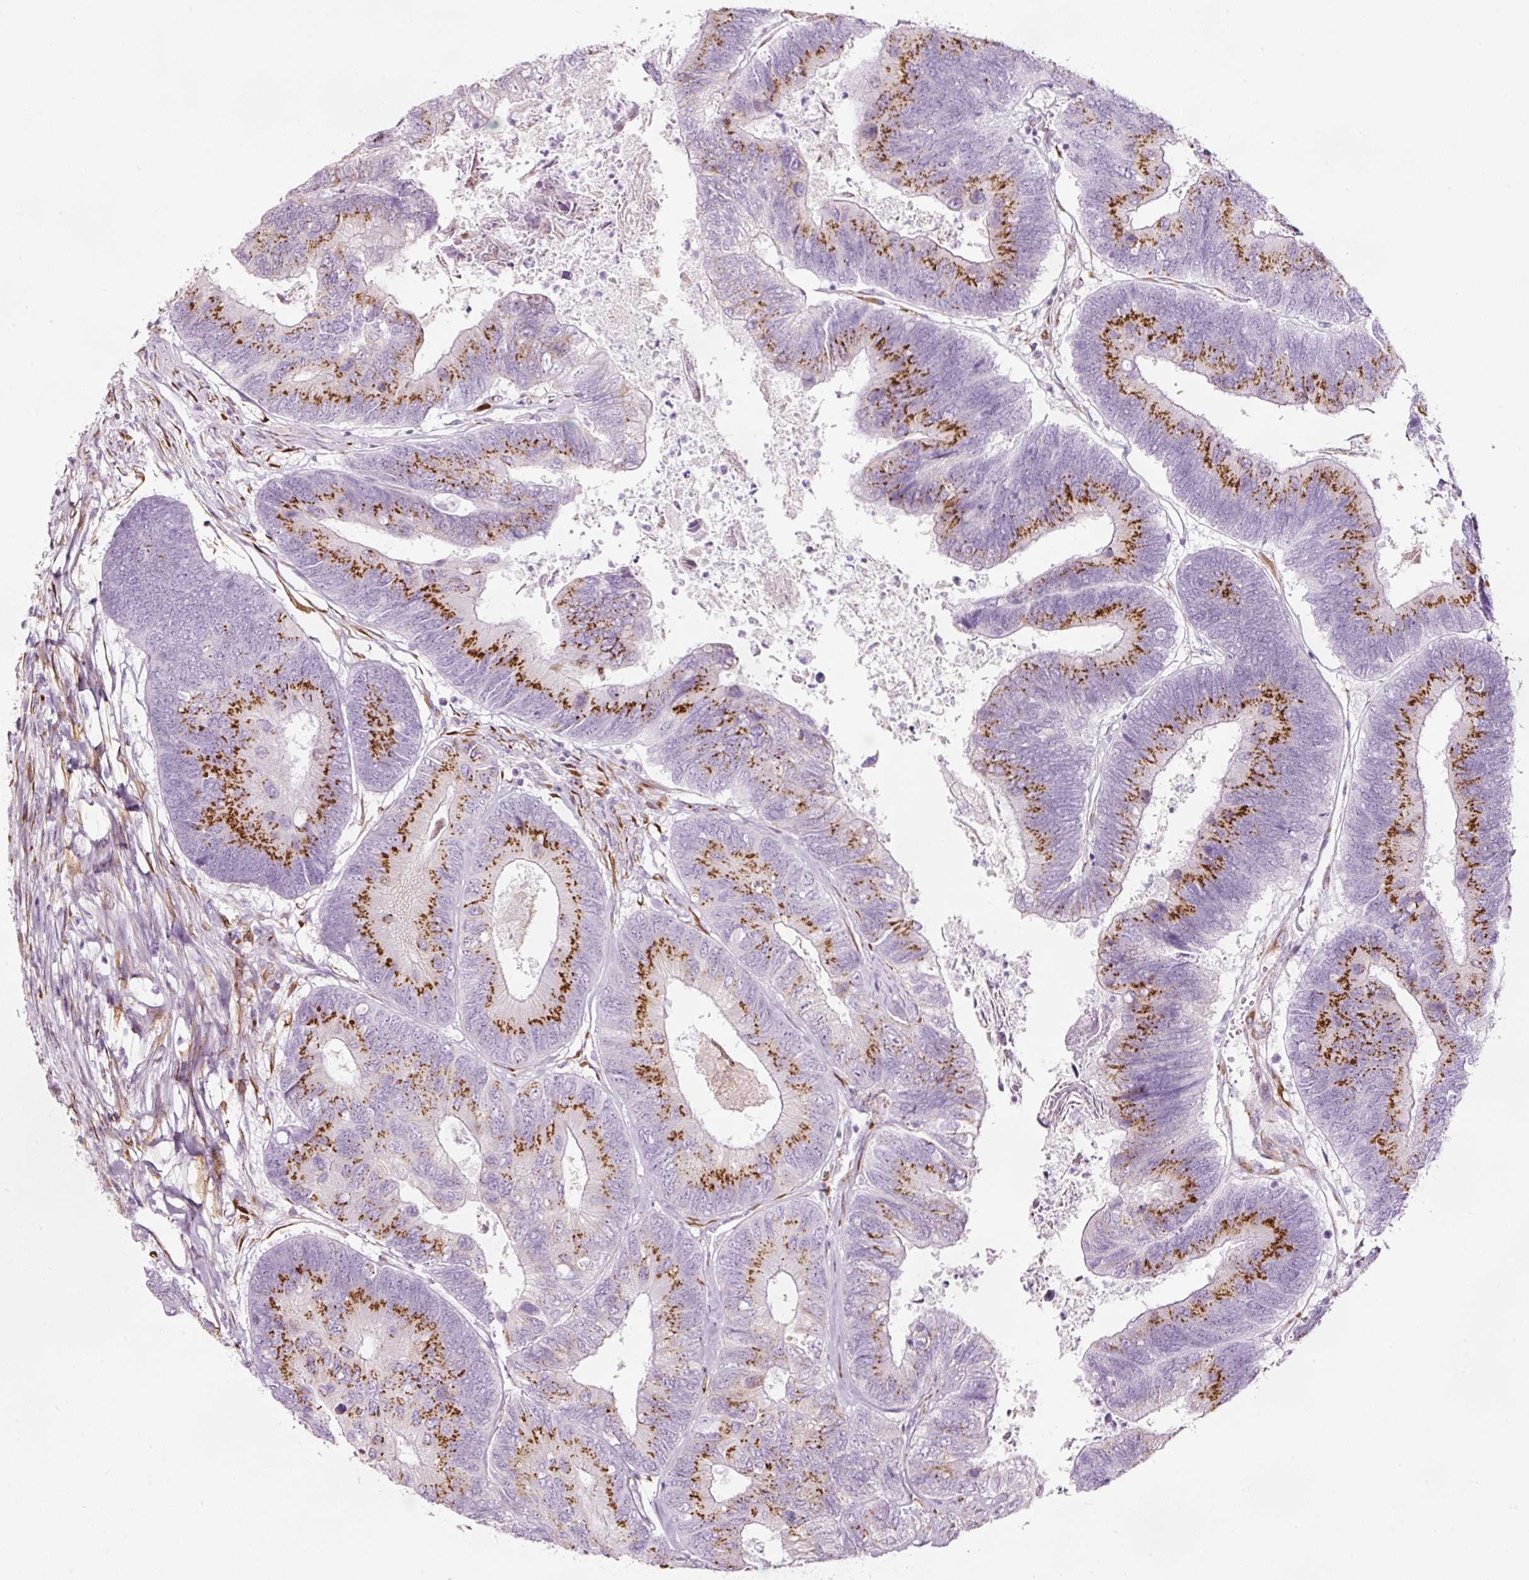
{"staining": {"intensity": "strong", "quantity": "25%-75%", "location": "cytoplasmic/membranous"}, "tissue": "colorectal cancer", "cell_type": "Tumor cells", "image_type": "cancer", "snomed": [{"axis": "morphology", "description": "Adenocarcinoma, NOS"}, {"axis": "topography", "description": "Colon"}], "caption": "Colorectal adenocarcinoma stained with a protein marker exhibits strong staining in tumor cells.", "gene": "SDF4", "patient": {"sex": "female", "age": 67}}